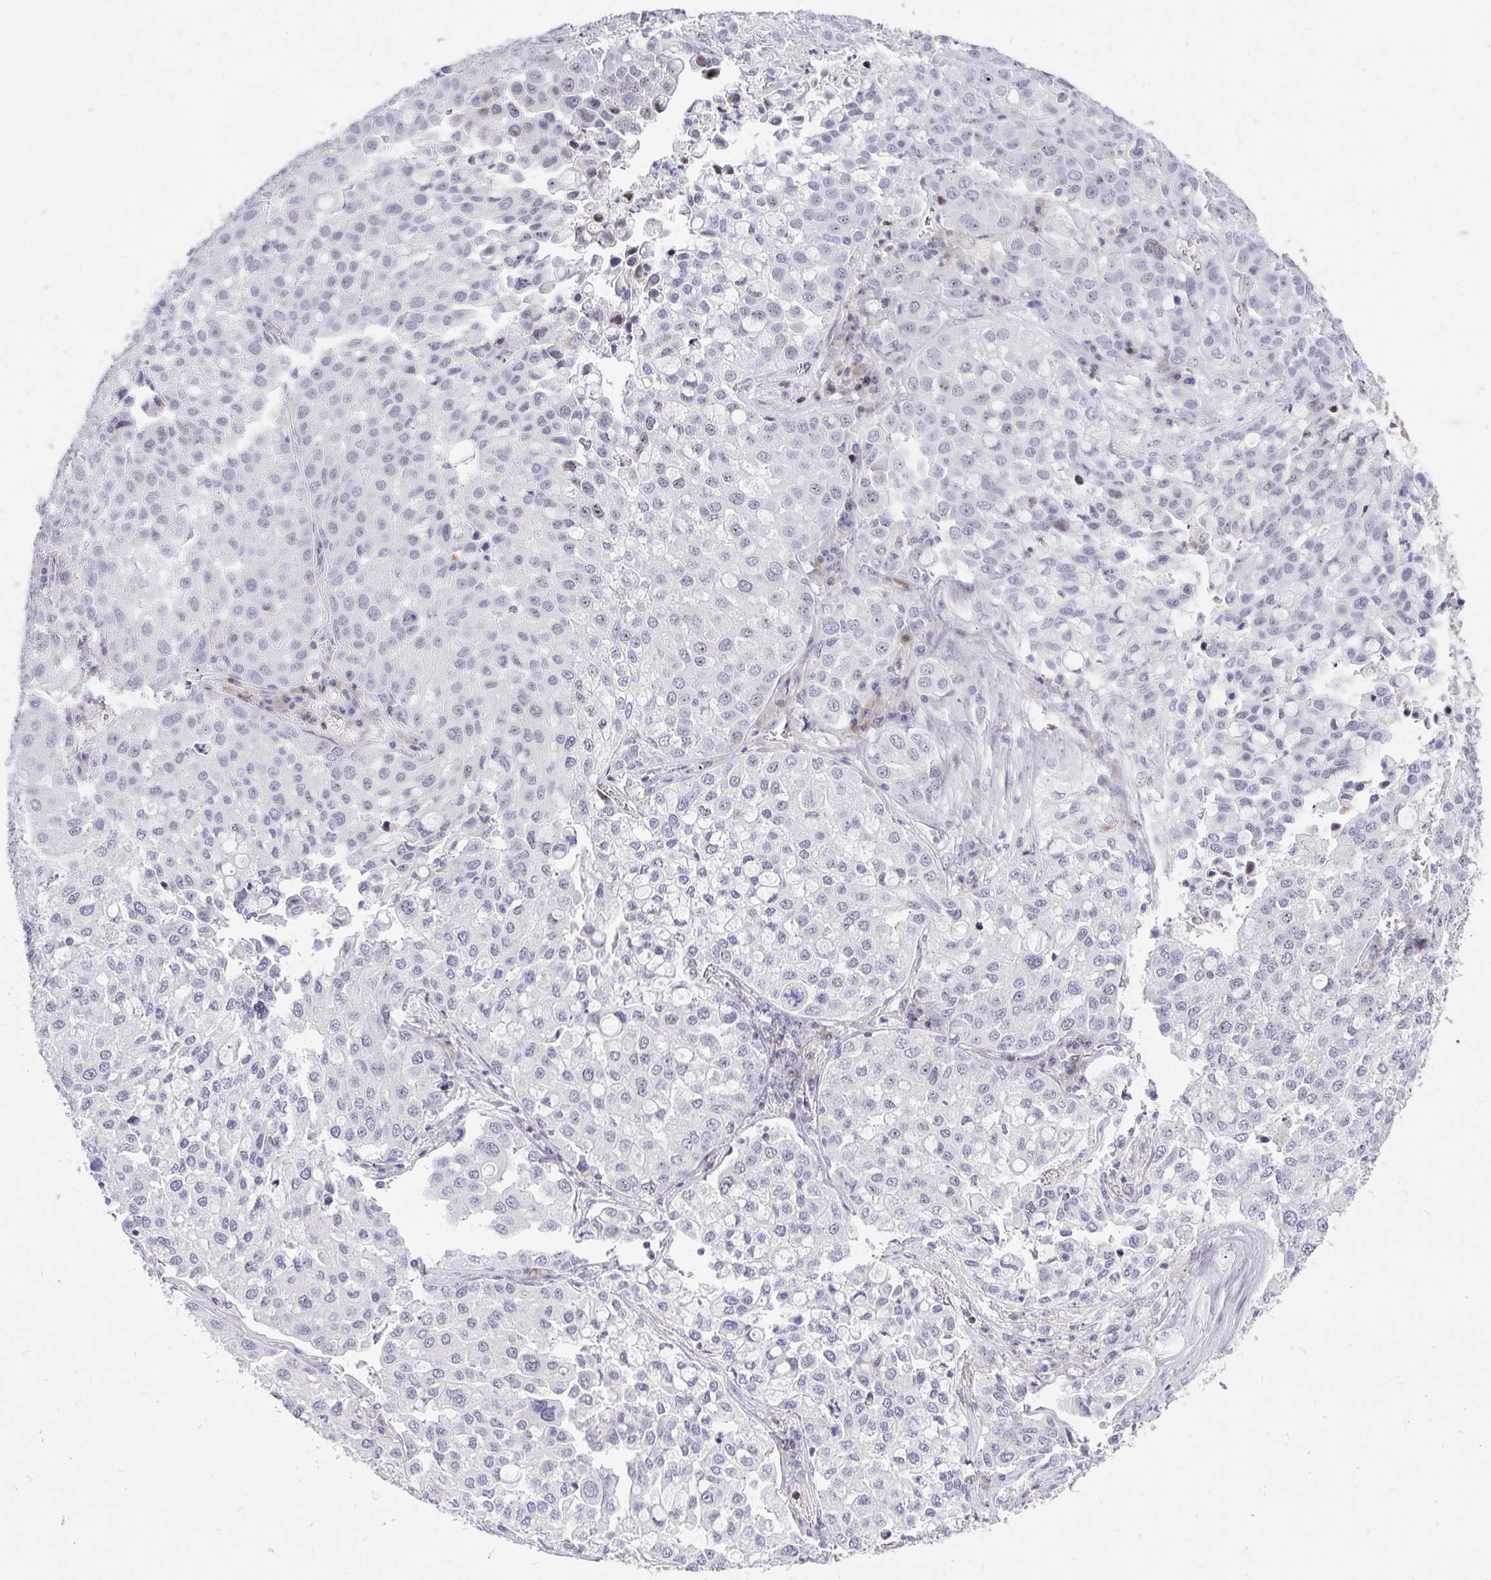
{"staining": {"intensity": "negative", "quantity": "none", "location": "none"}, "tissue": "lung cancer", "cell_type": "Tumor cells", "image_type": "cancer", "snomed": [{"axis": "morphology", "description": "Adenocarcinoma, NOS"}, {"axis": "morphology", "description": "Adenocarcinoma, metastatic, NOS"}, {"axis": "topography", "description": "Lymph node"}, {"axis": "topography", "description": "Lung"}], "caption": "An image of human lung cancer (metastatic adenocarcinoma) is negative for staining in tumor cells. The staining is performed using DAB (3,3'-diaminobenzidine) brown chromogen with nuclei counter-stained in using hematoxylin.", "gene": "PLPPR3", "patient": {"sex": "female", "age": 65}}